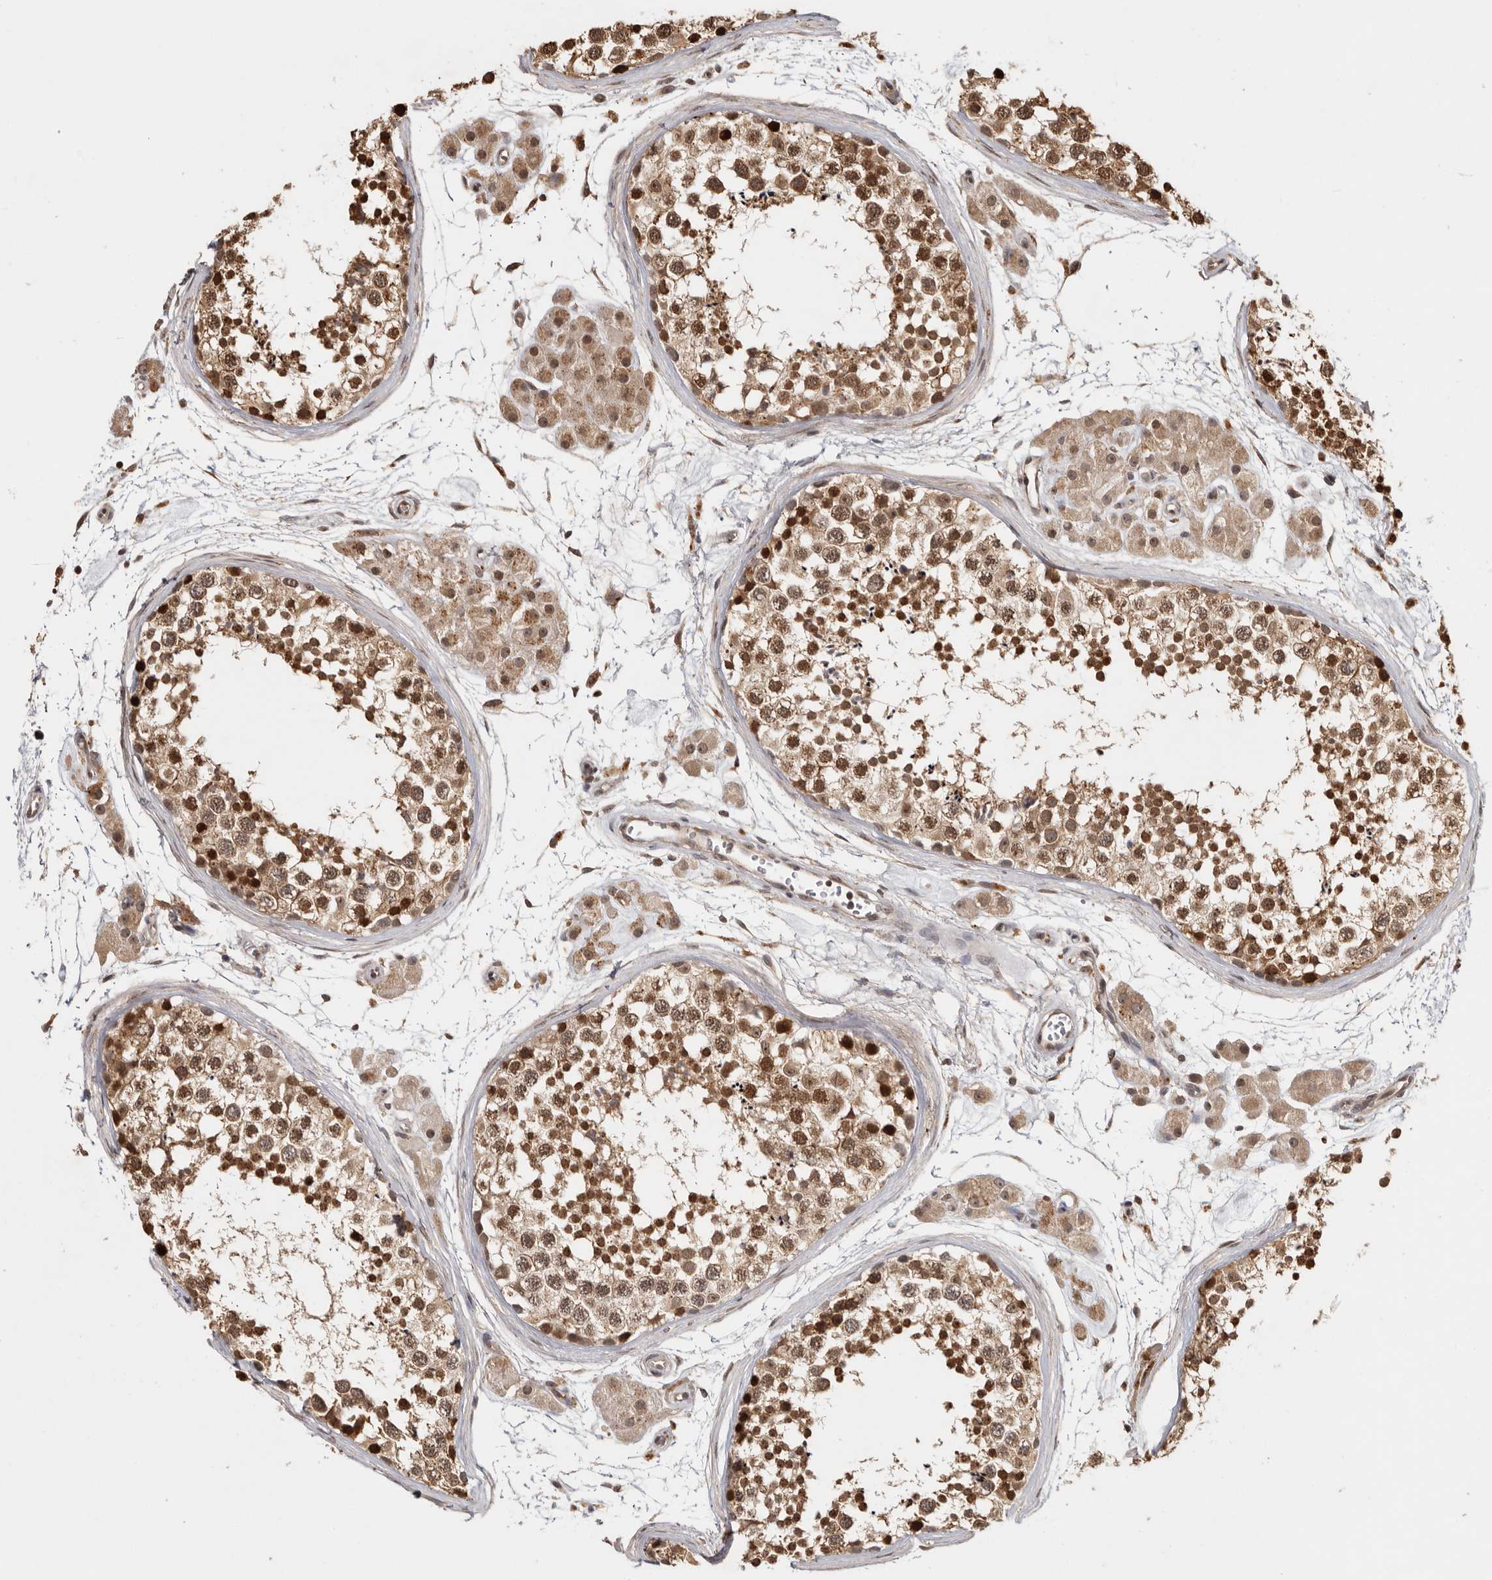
{"staining": {"intensity": "strong", "quantity": ">75%", "location": "cytoplasmic/membranous,nuclear"}, "tissue": "testis", "cell_type": "Cells in seminiferous ducts", "image_type": "normal", "snomed": [{"axis": "morphology", "description": "Normal tissue, NOS"}, {"axis": "topography", "description": "Testis"}], "caption": "The photomicrograph displays immunohistochemical staining of unremarkable testis. There is strong cytoplasmic/membranous,nuclear staining is present in about >75% of cells in seminiferous ducts.", "gene": "ZNF83", "patient": {"sex": "male", "age": 56}}